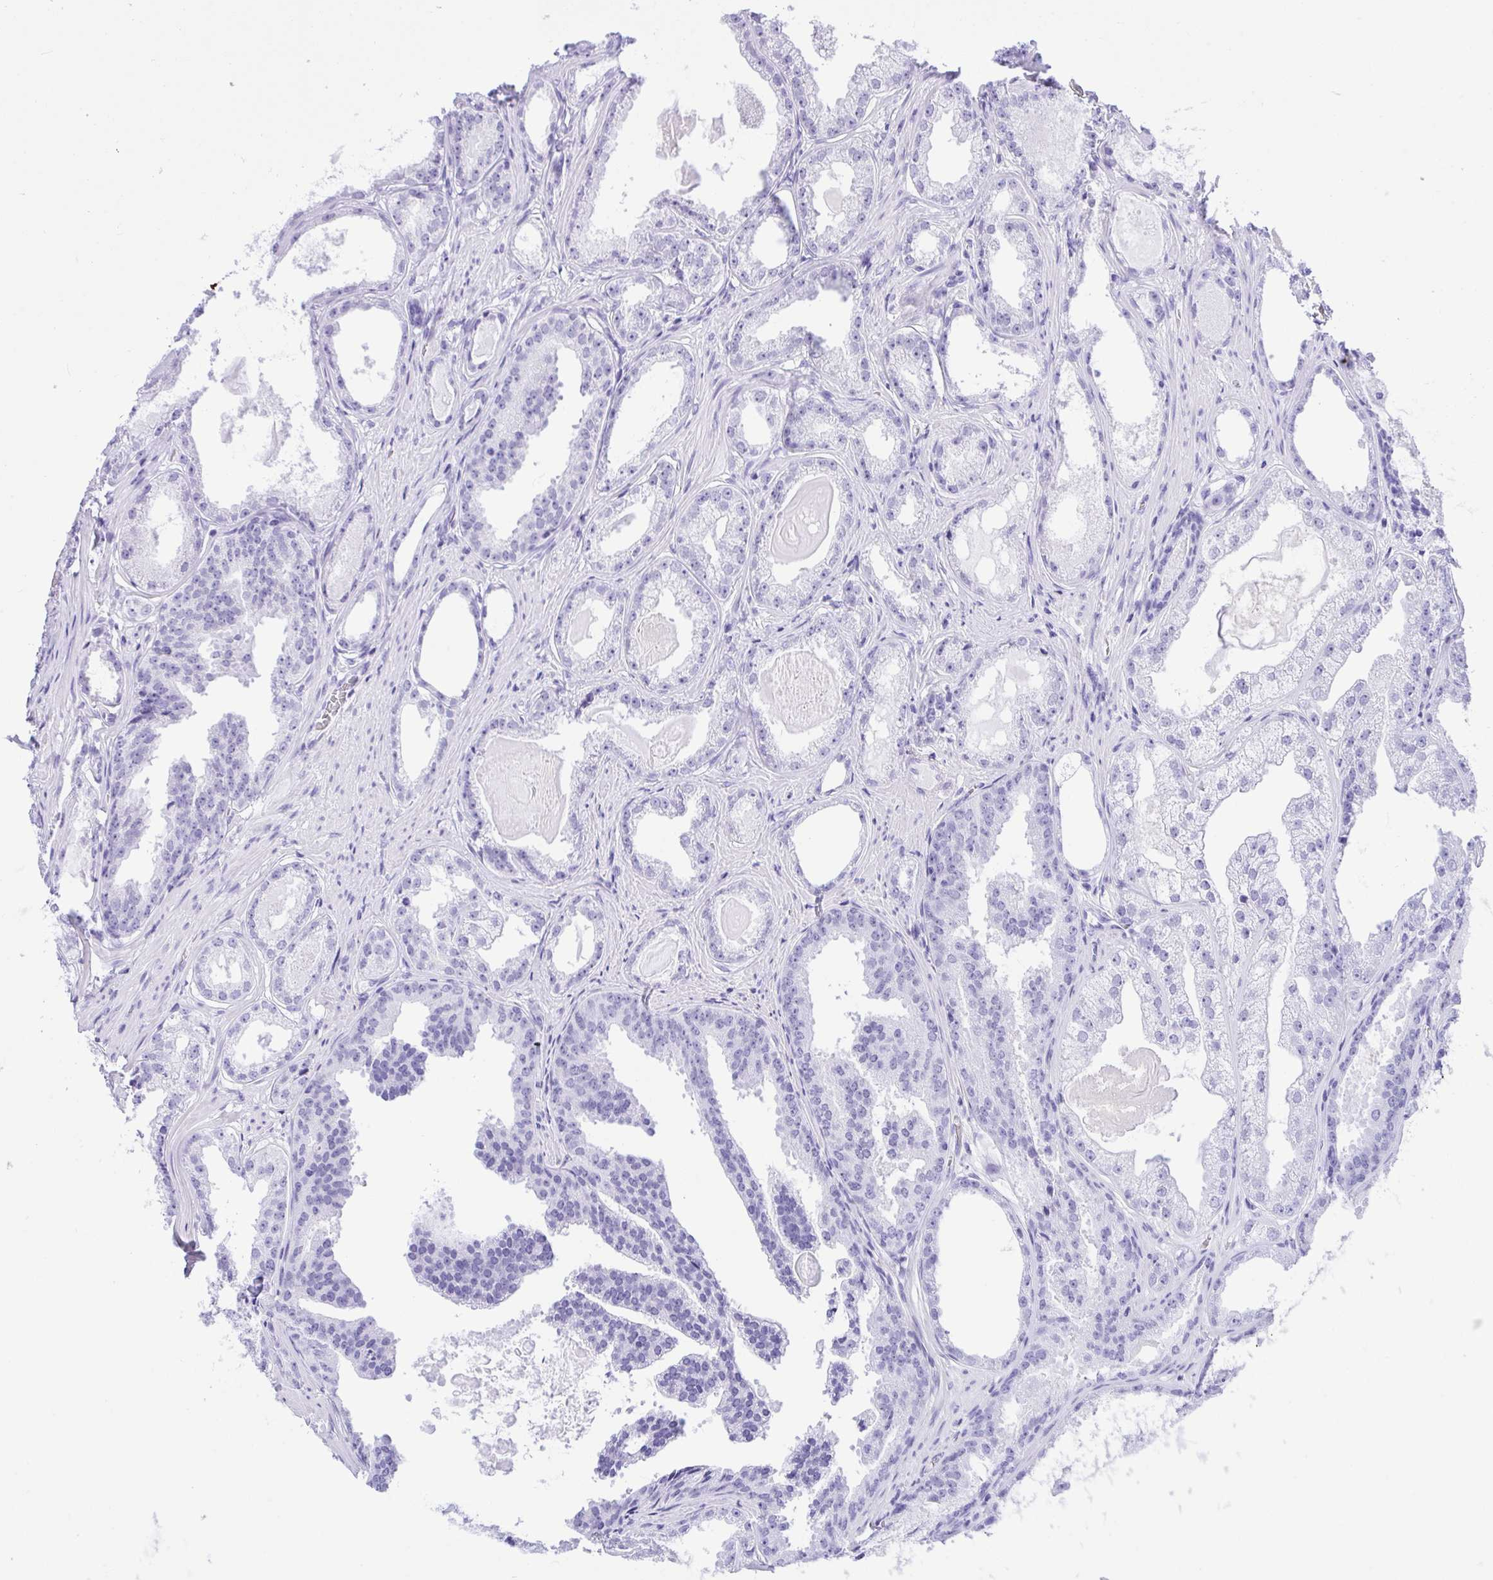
{"staining": {"intensity": "negative", "quantity": "none", "location": "none"}, "tissue": "prostate cancer", "cell_type": "Tumor cells", "image_type": "cancer", "snomed": [{"axis": "morphology", "description": "Adenocarcinoma, Low grade"}, {"axis": "topography", "description": "Prostate"}], "caption": "Prostate cancer was stained to show a protein in brown. There is no significant expression in tumor cells. The staining is performed using DAB (3,3'-diaminobenzidine) brown chromogen with nuclei counter-stained in using hematoxylin.", "gene": "PPP1CA", "patient": {"sex": "male", "age": 65}}